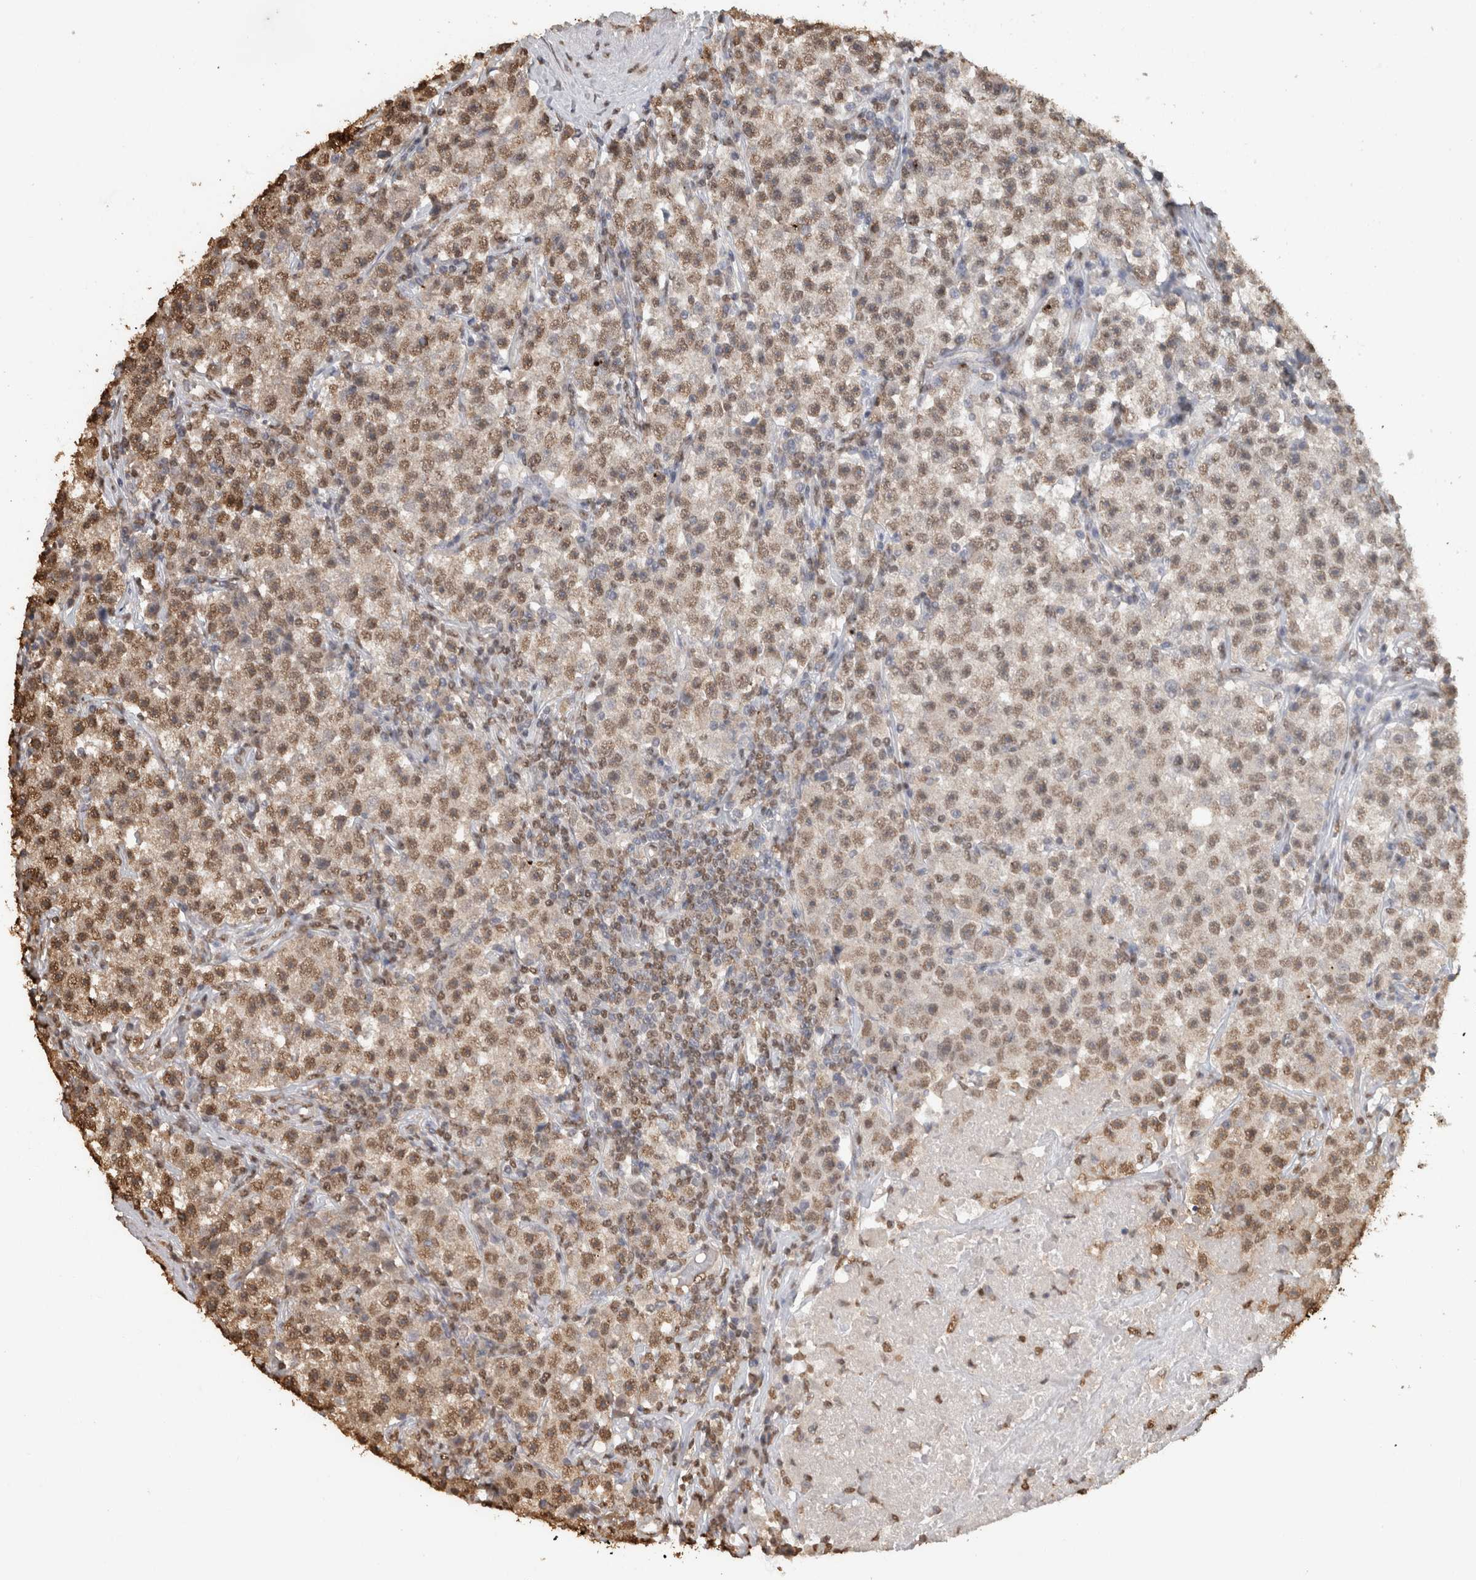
{"staining": {"intensity": "moderate", "quantity": ">75%", "location": "nuclear"}, "tissue": "testis cancer", "cell_type": "Tumor cells", "image_type": "cancer", "snomed": [{"axis": "morphology", "description": "Seminoma, NOS"}, {"axis": "topography", "description": "Testis"}], "caption": "Testis cancer was stained to show a protein in brown. There is medium levels of moderate nuclear expression in approximately >75% of tumor cells.", "gene": "HAND2", "patient": {"sex": "male", "age": 22}}